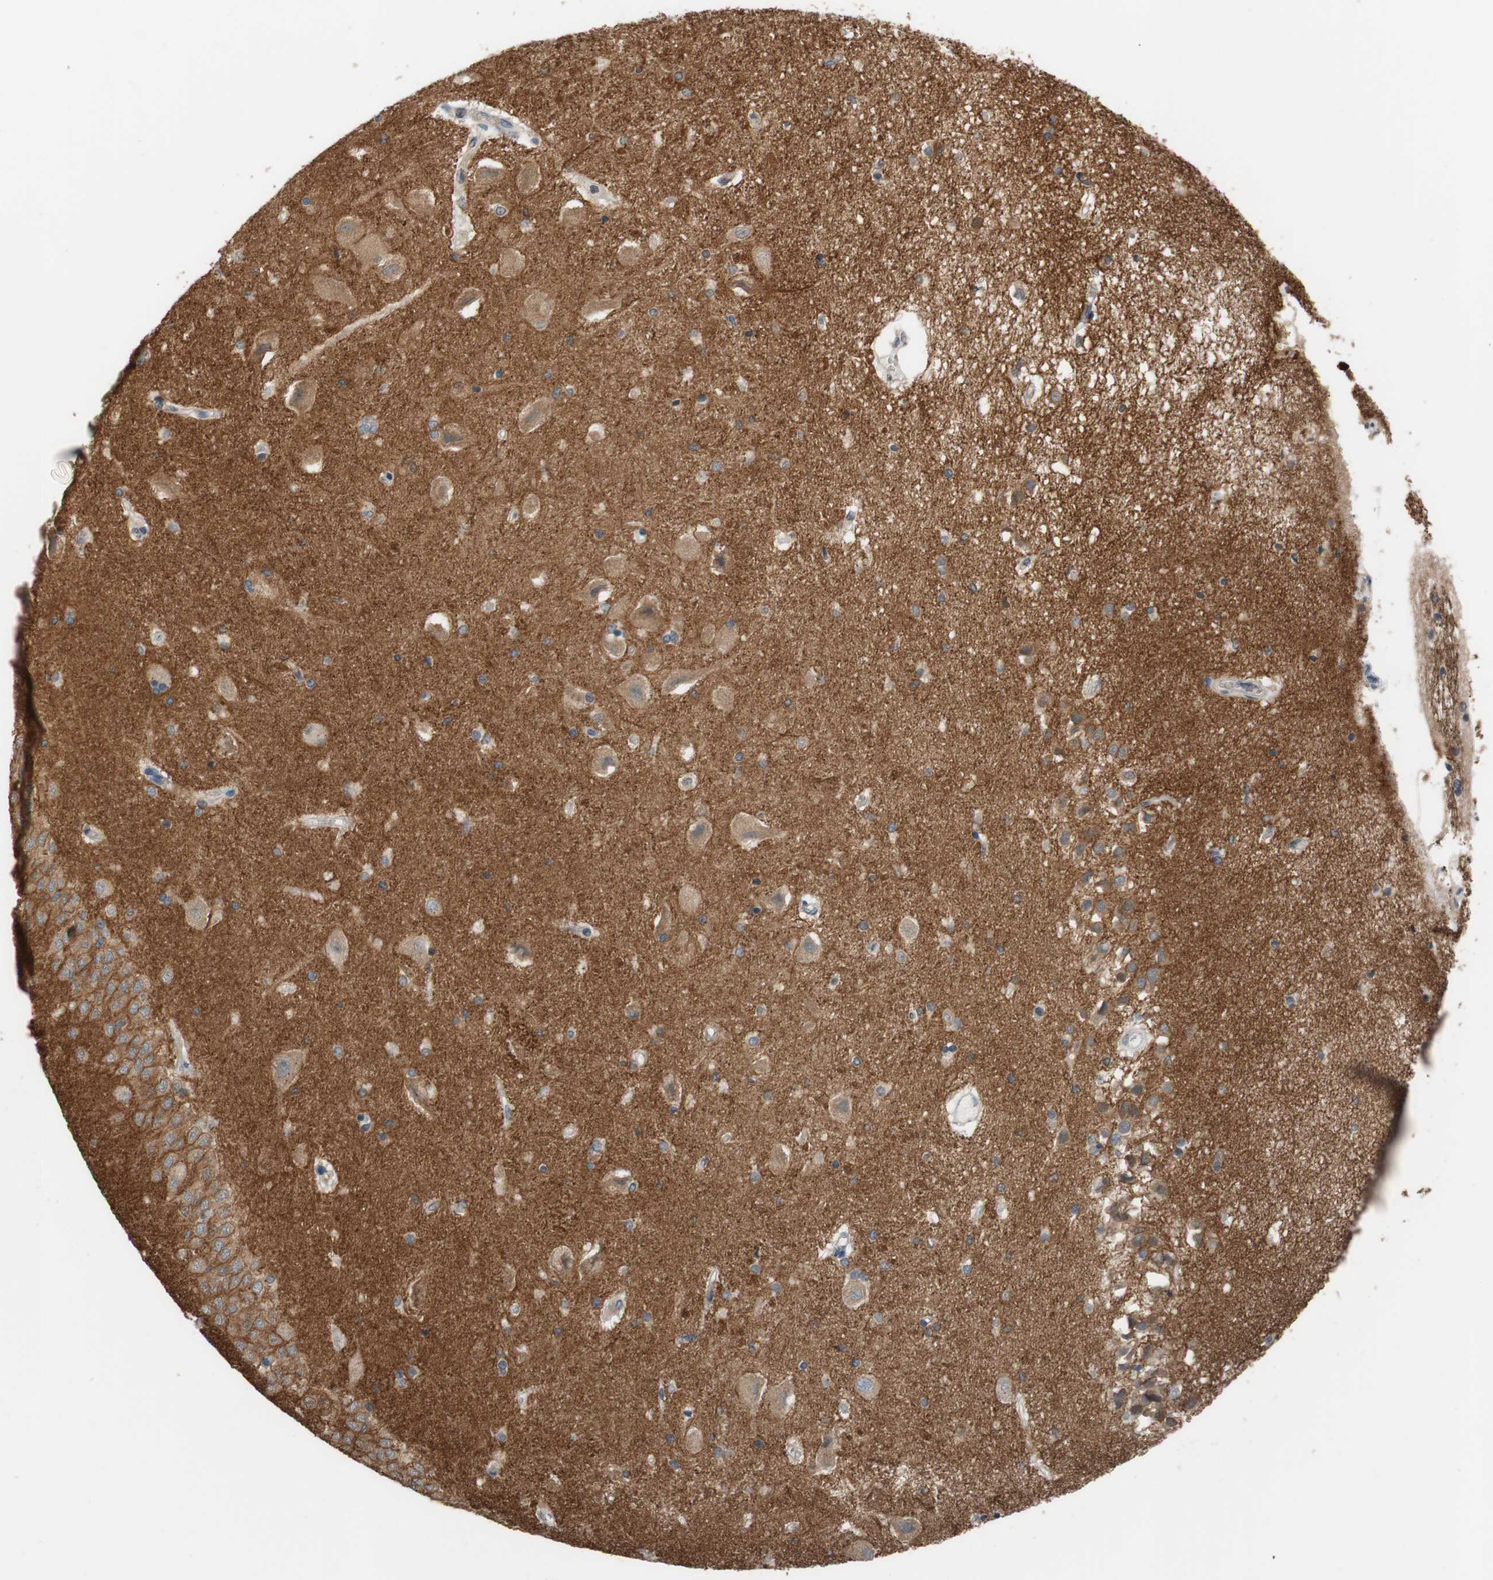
{"staining": {"intensity": "weak", "quantity": ">75%", "location": "cytoplasmic/membranous"}, "tissue": "hippocampus", "cell_type": "Glial cells", "image_type": "normal", "snomed": [{"axis": "morphology", "description": "Normal tissue, NOS"}, {"axis": "topography", "description": "Hippocampus"}], "caption": "About >75% of glial cells in unremarkable human hippocampus exhibit weak cytoplasmic/membranous protein positivity as visualized by brown immunohistochemical staining.", "gene": "ADD2", "patient": {"sex": "female", "age": 54}}